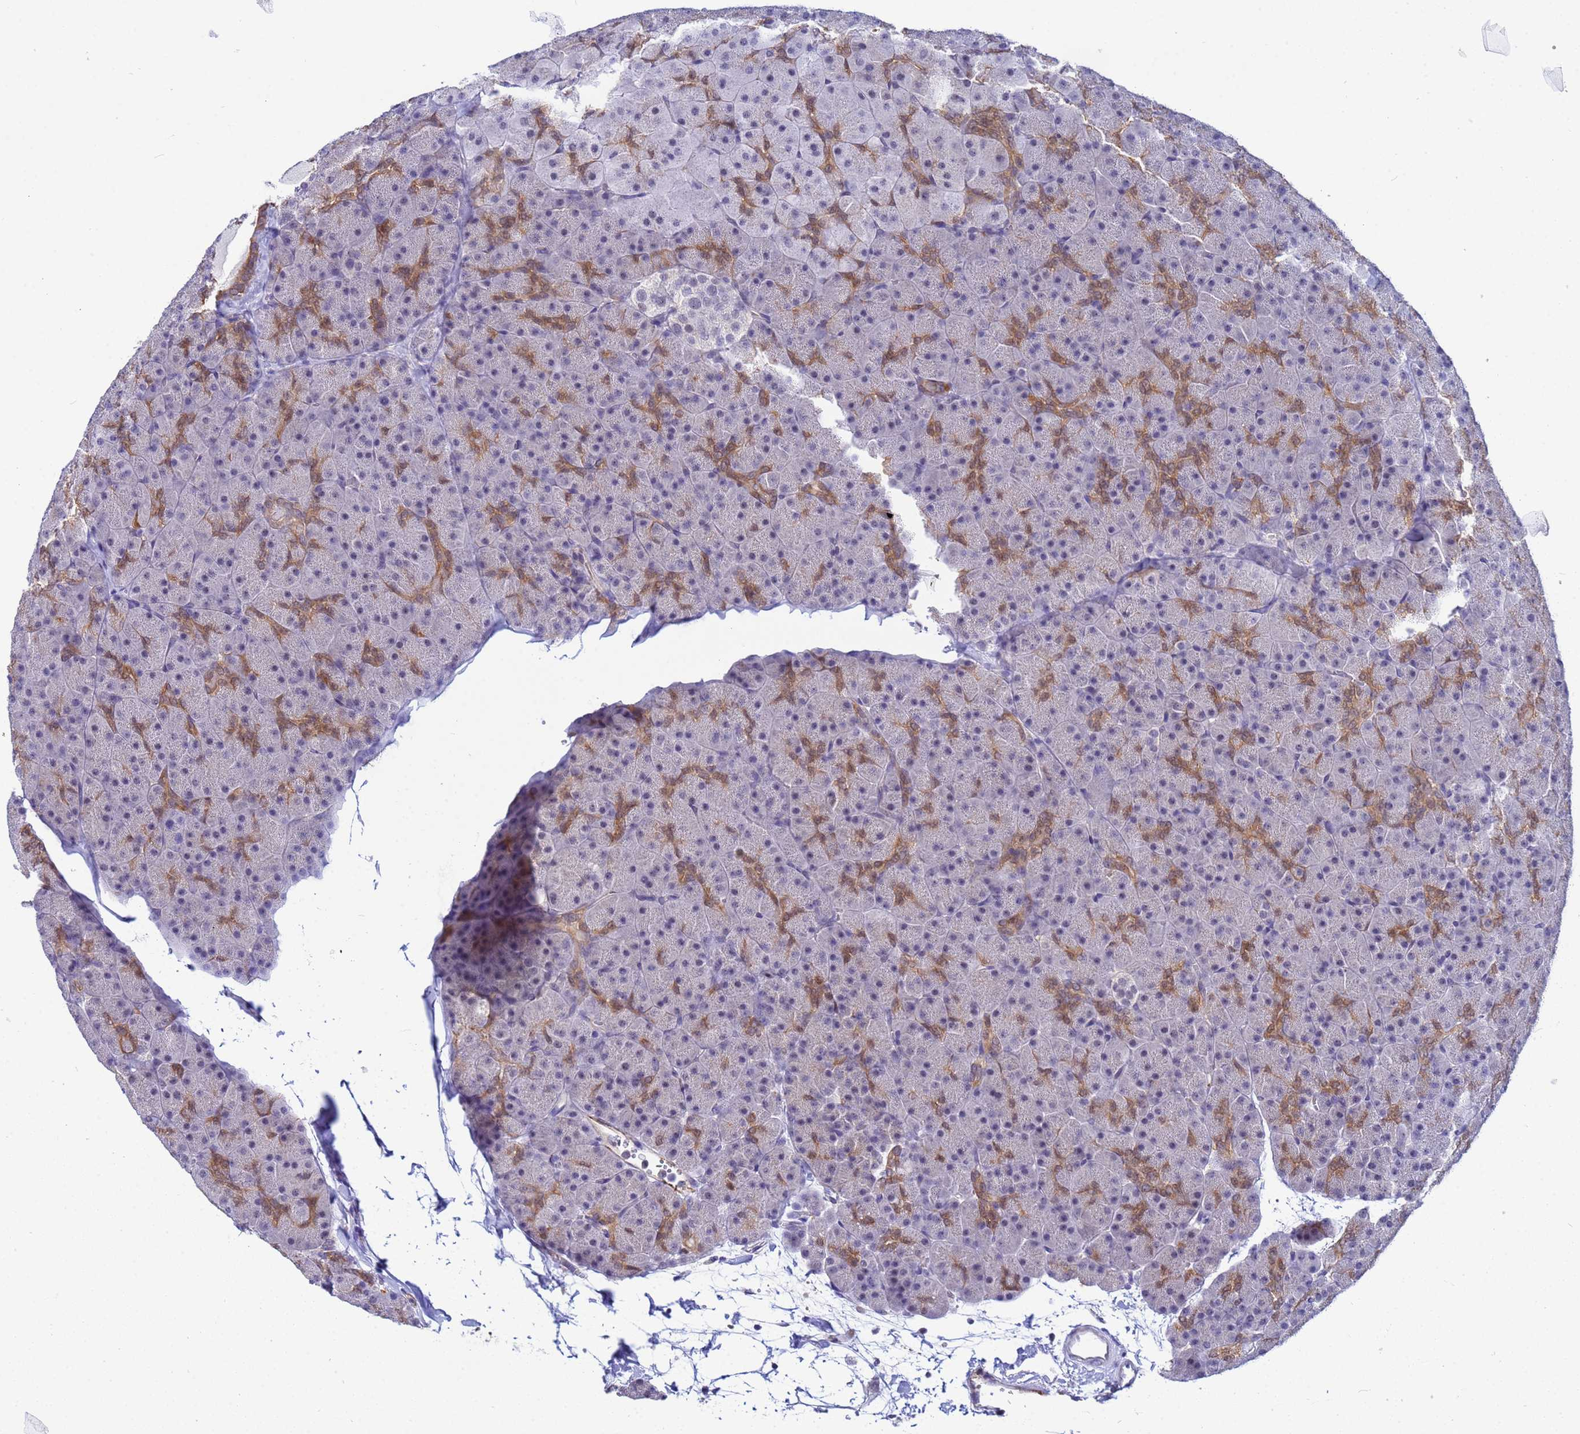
{"staining": {"intensity": "moderate", "quantity": "25%-75%", "location": "cytoplasmic/membranous"}, "tissue": "pancreas", "cell_type": "Exocrine glandular cells", "image_type": "normal", "snomed": [{"axis": "morphology", "description": "Normal tissue, NOS"}, {"axis": "topography", "description": "Pancreas"}], "caption": "Immunohistochemistry of normal human pancreas demonstrates medium levels of moderate cytoplasmic/membranous expression in approximately 25%-75% of exocrine glandular cells.", "gene": "SLC25A37", "patient": {"sex": "male", "age": 36}}